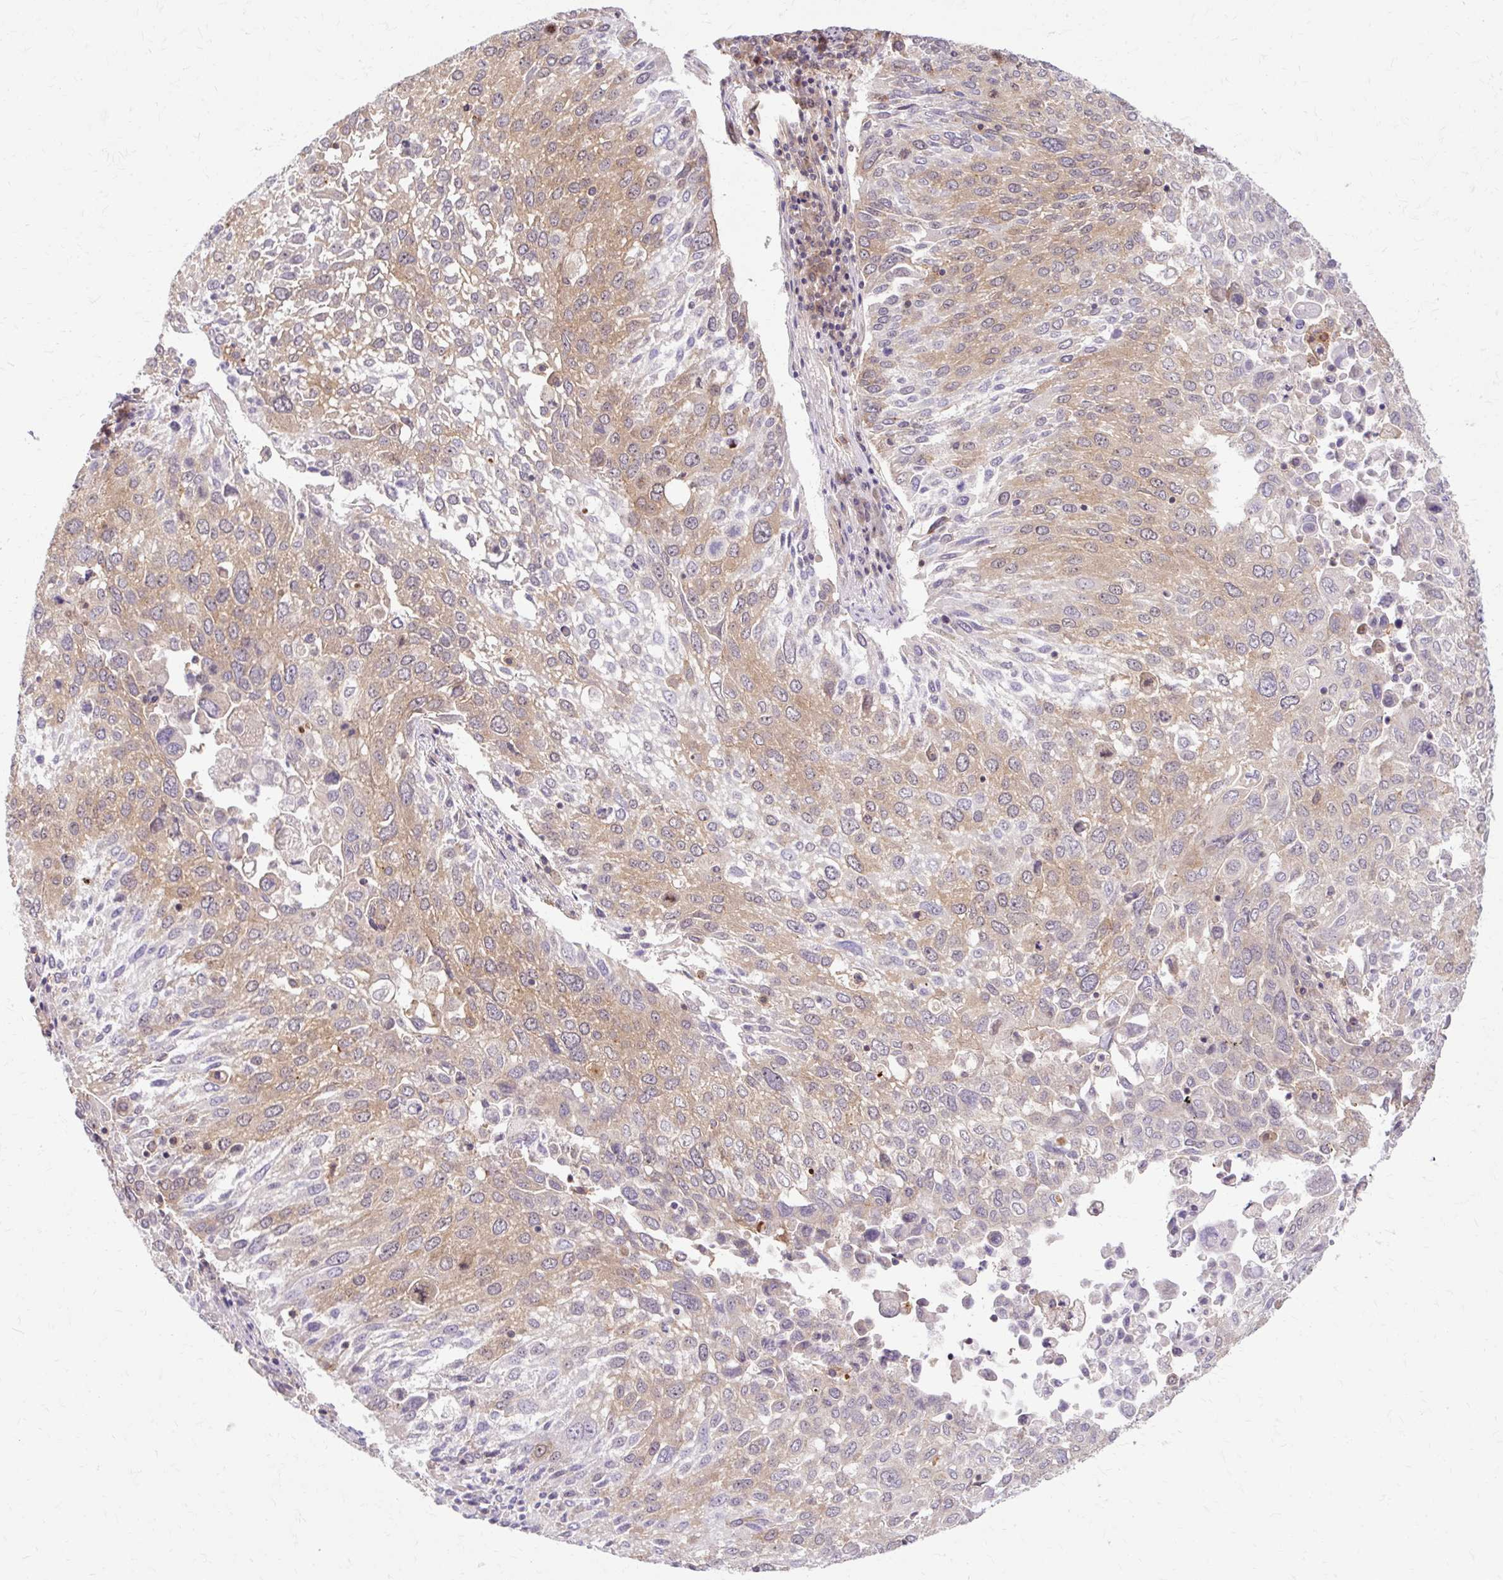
{"staining": {"intensity": "moderate", "quantity": "25%-75%", "location": "cytoplasmic/membranous"}, "tissue": "lung cancer", "cell_type": "Tumor cells", "image_type": "cancer", "snomed": [{"axis": "morphology", "description": "Squamous cell carcinoma, NOS"}, {"axis": "topography", "description": "Lung"}], "caption": "Human lung squamous cell carcinoma stained with a brown dye exhibits moderate cytoplasmic/membranous positive positivity in approximately 25%-75% of tumor cells.", "gene": "MZT2B", "patient": {"sex": "male", "age": 65}}